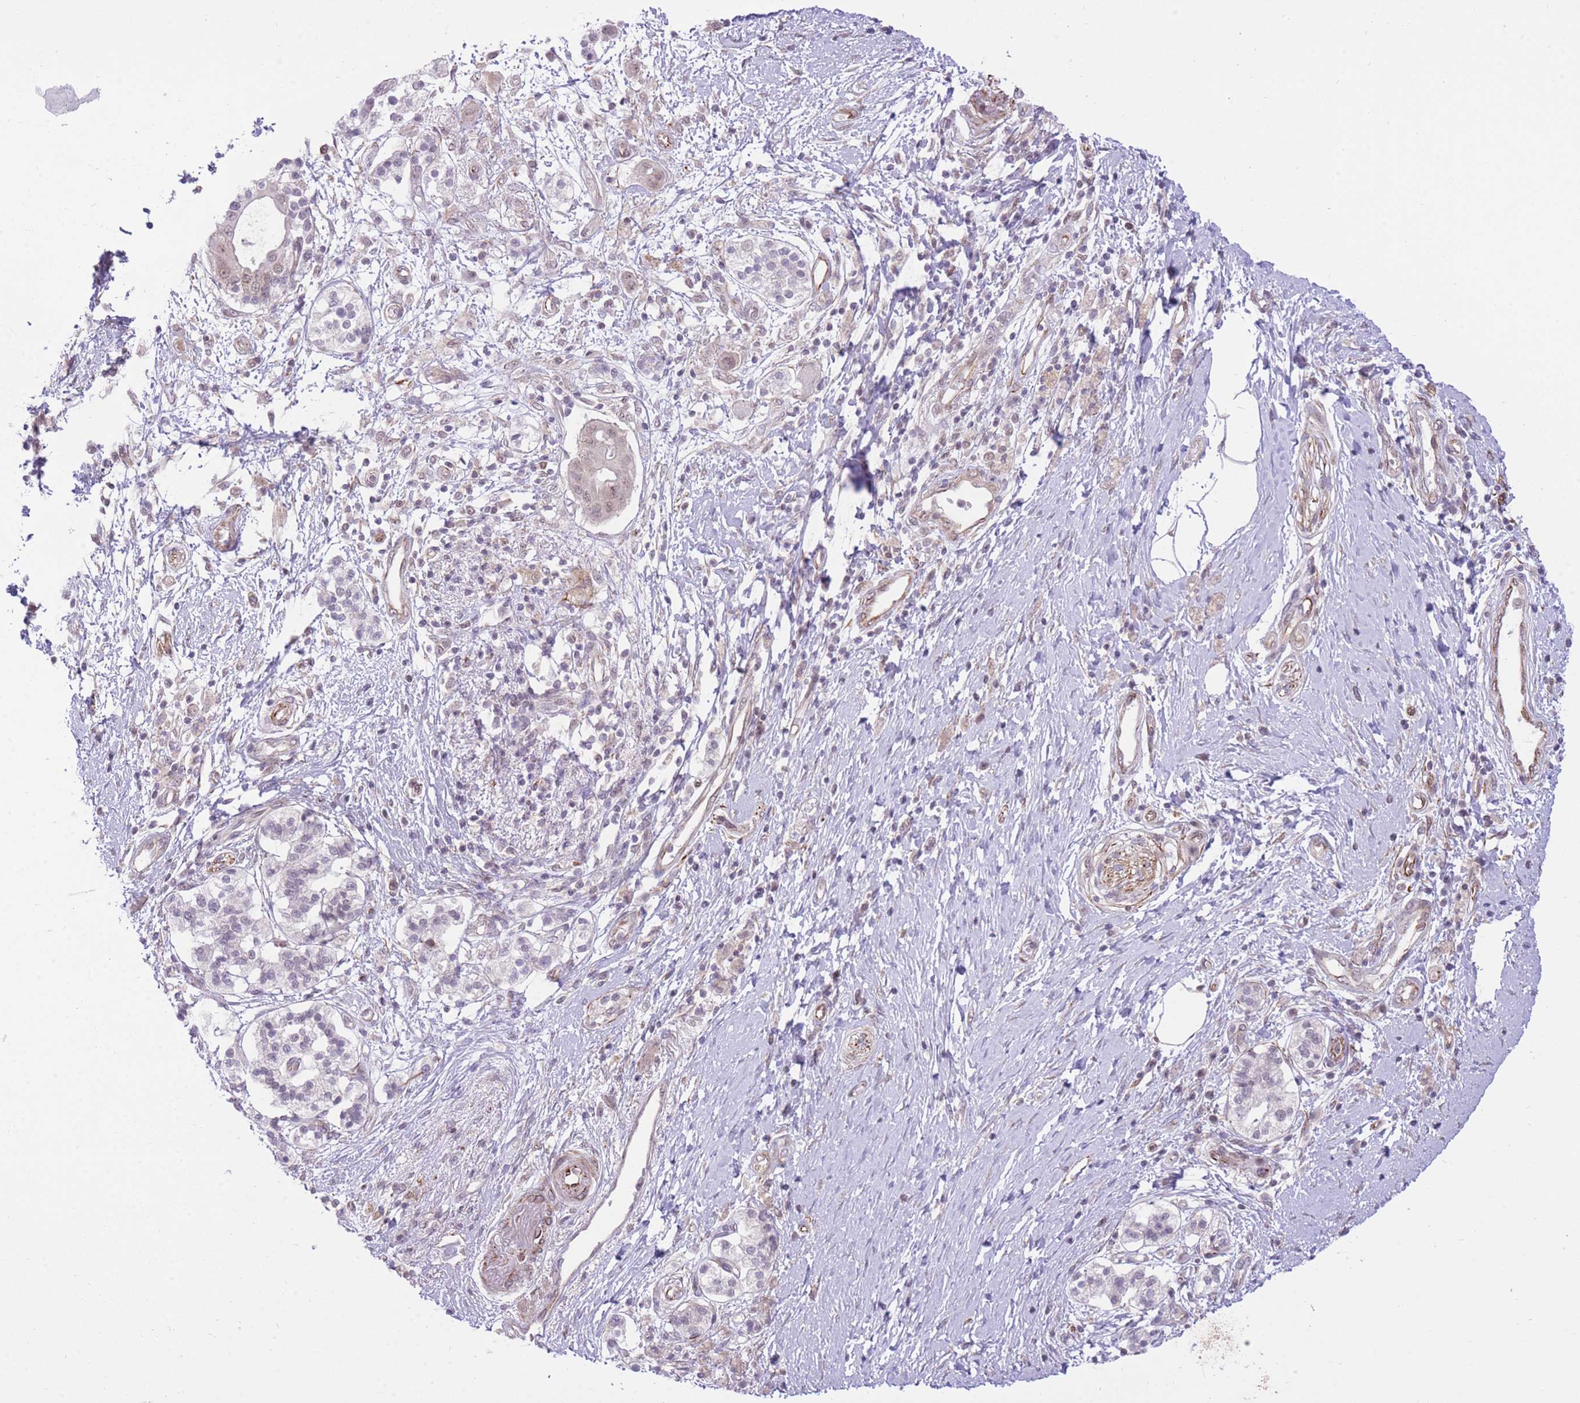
{"staining": {"intensity": "weak", "quantity": "25%-75%", "location": "nuclear"}, "tissue": "pancreatic cancer", "cell_type": "Tumor cells", "image_type": "cancer", "snomed": [{"axis": "morphology", "description": "Adenocarcinoma, NOS"}, {"axis": "topography", "description": "Pancreas"}], "caption": "Immunohistochemical staining of adenocarcinoma (pancreatic) demonstrates low levels of weak nuclear protein expression in about 25%-75% of tumor cells.", "gene": "ELL", "patient": {"sex": "male", "age": 68}}